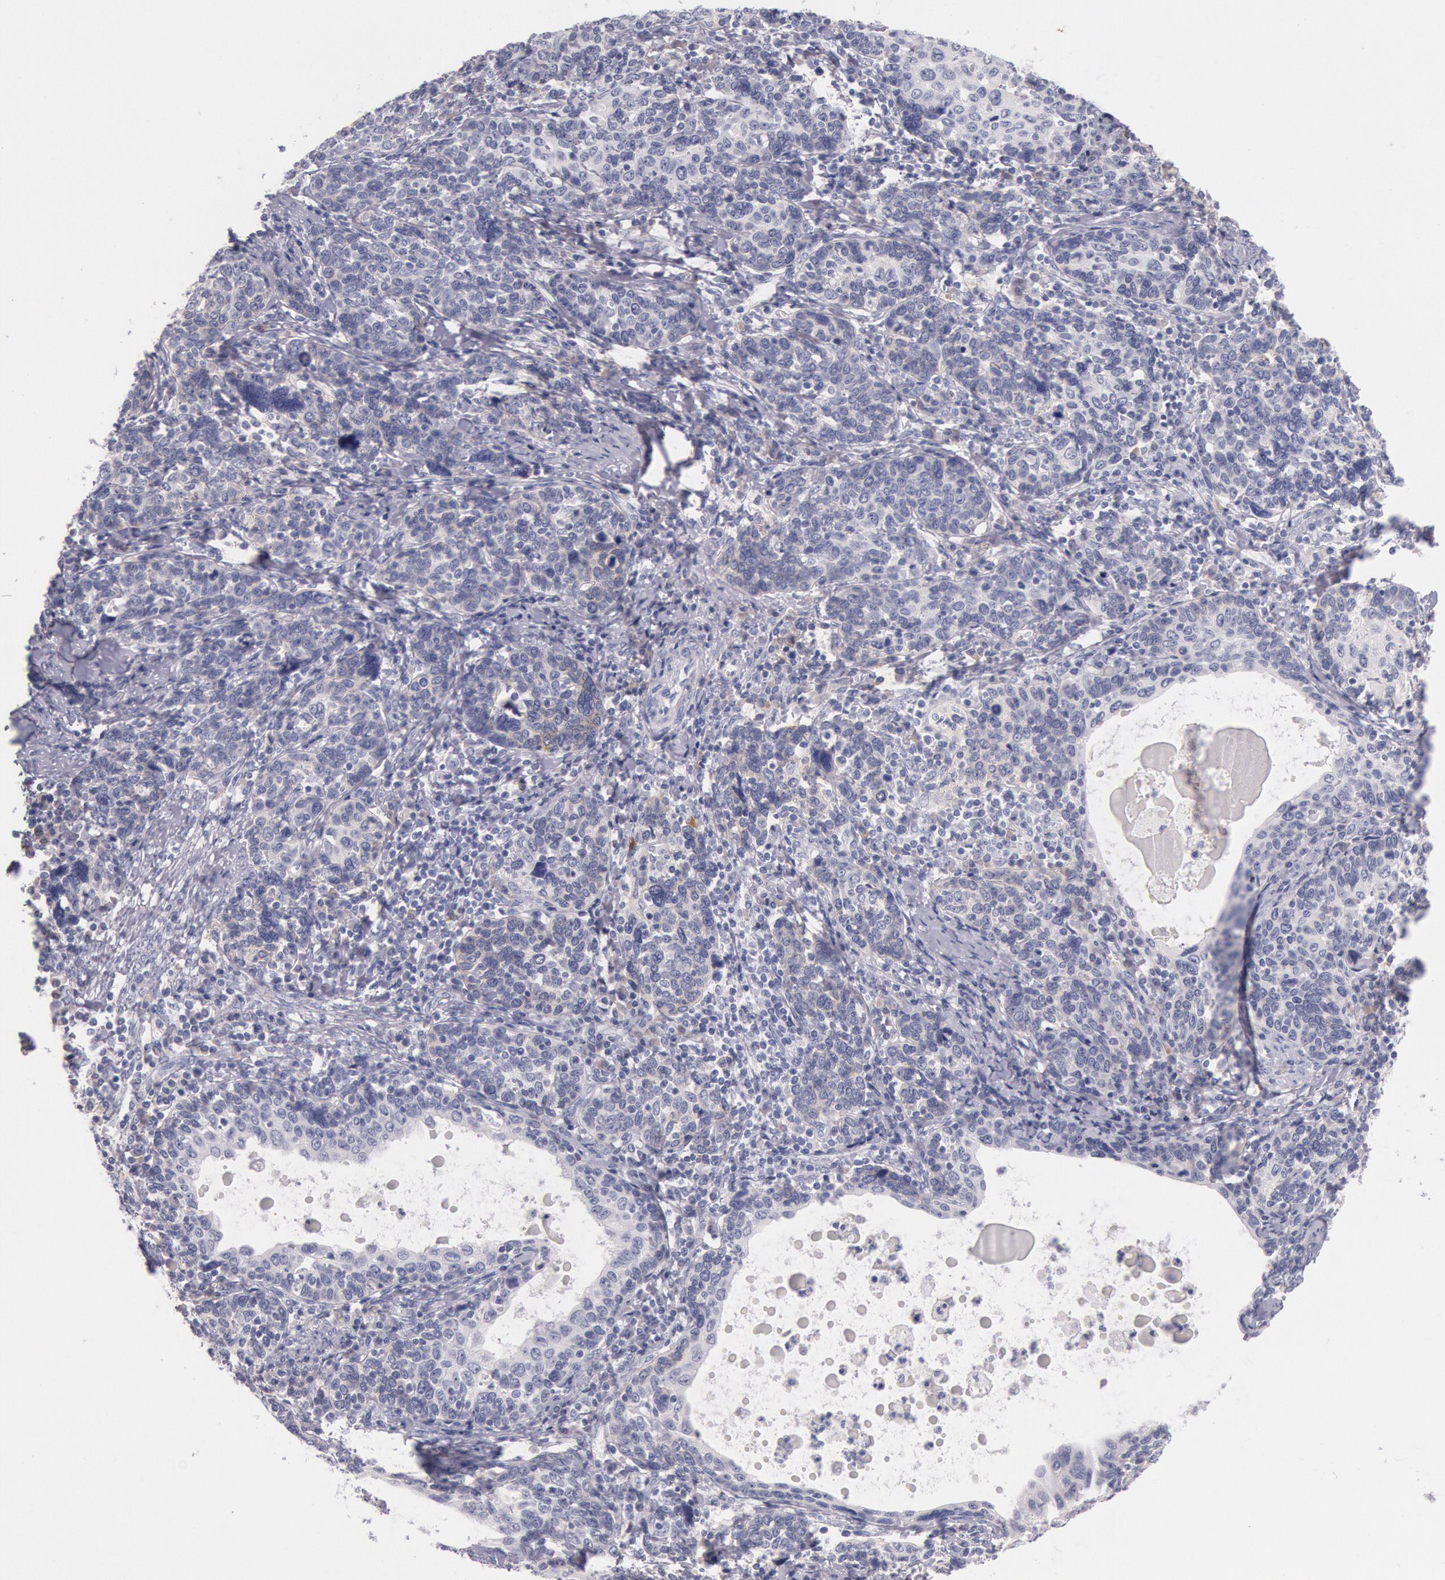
{"staining": {"intensity": "negative", "quantity": "none", "location": "none"}, "tissue": "cervical cancer", "cell_type": "Tumor cells", "image_type": "cancer", "snomed": [{"axis": "morphology", "description": "Squamous cell carcinoma, NOS"}, {"axis": "topography", "description": "Cervix"}], "caption": "This photomicrograph is of cervical cancer (squamous cell carcinoma) stained with immunohistochemistry (IHC) to label a protein in brown with the nuclei are counter-stained blue. There is no staining in tumor cells.", "gene": "EGFR", "patient": {"sex": "female", "age": 41}}